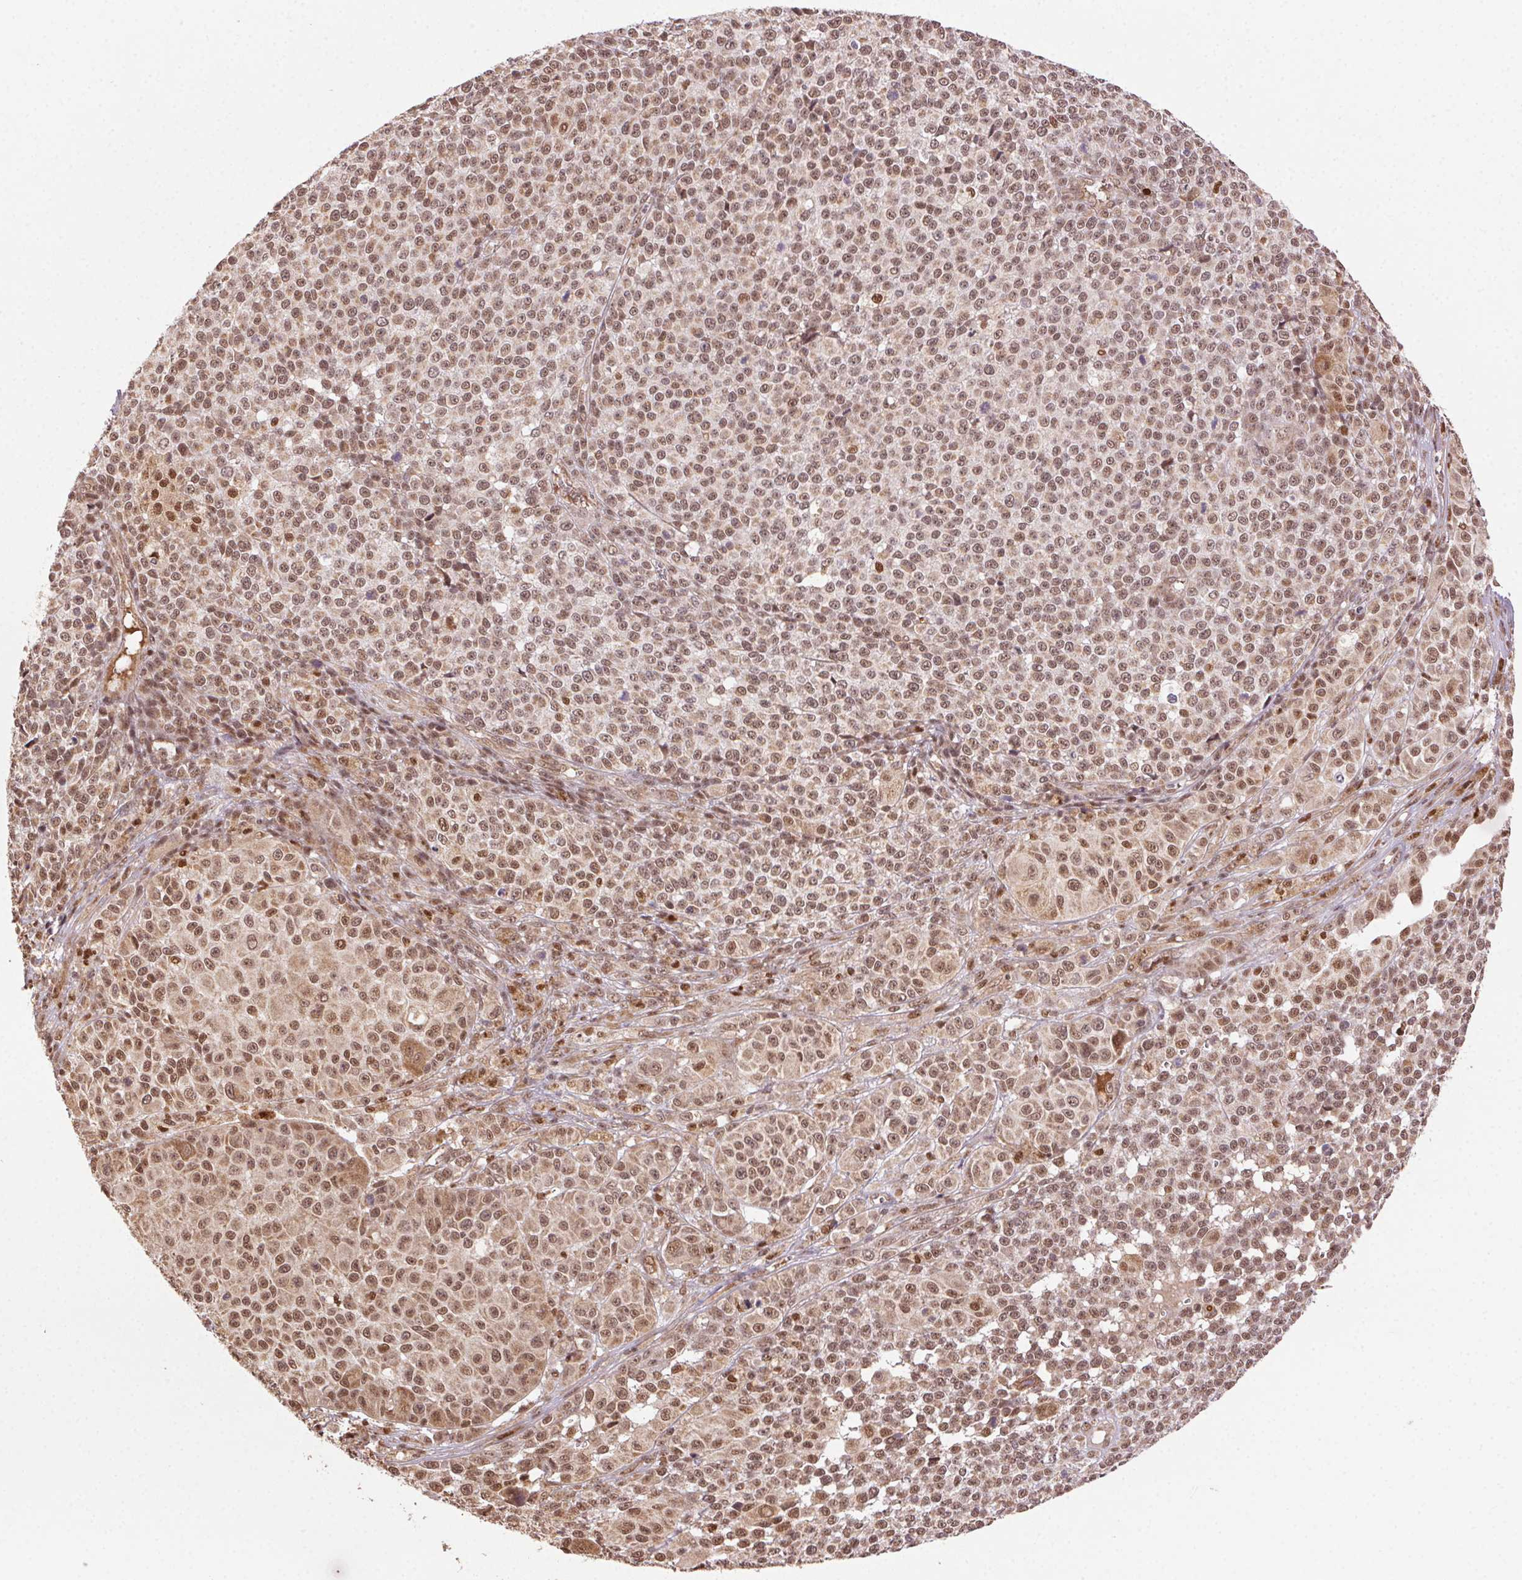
{"staining": {"intensity": "moderate", "quantity": ">75%", "location": "nuclear"}, "tissue": "melanoma", "cell_type": "Tumor cells", "image_type": "cancer", "snomed": [{"axis": "morphology", "description": "Malignant melanoma, NOS"}, {"axis": "topography", "description": "Skin"}], "caption": "Malignant melanoma stained with a brown dye demonstrates moderate nuclear positive staining in approximately >75% of tumor cells.", "gene": "TREML4", "patient": {"sex": "female", "age": 58}}